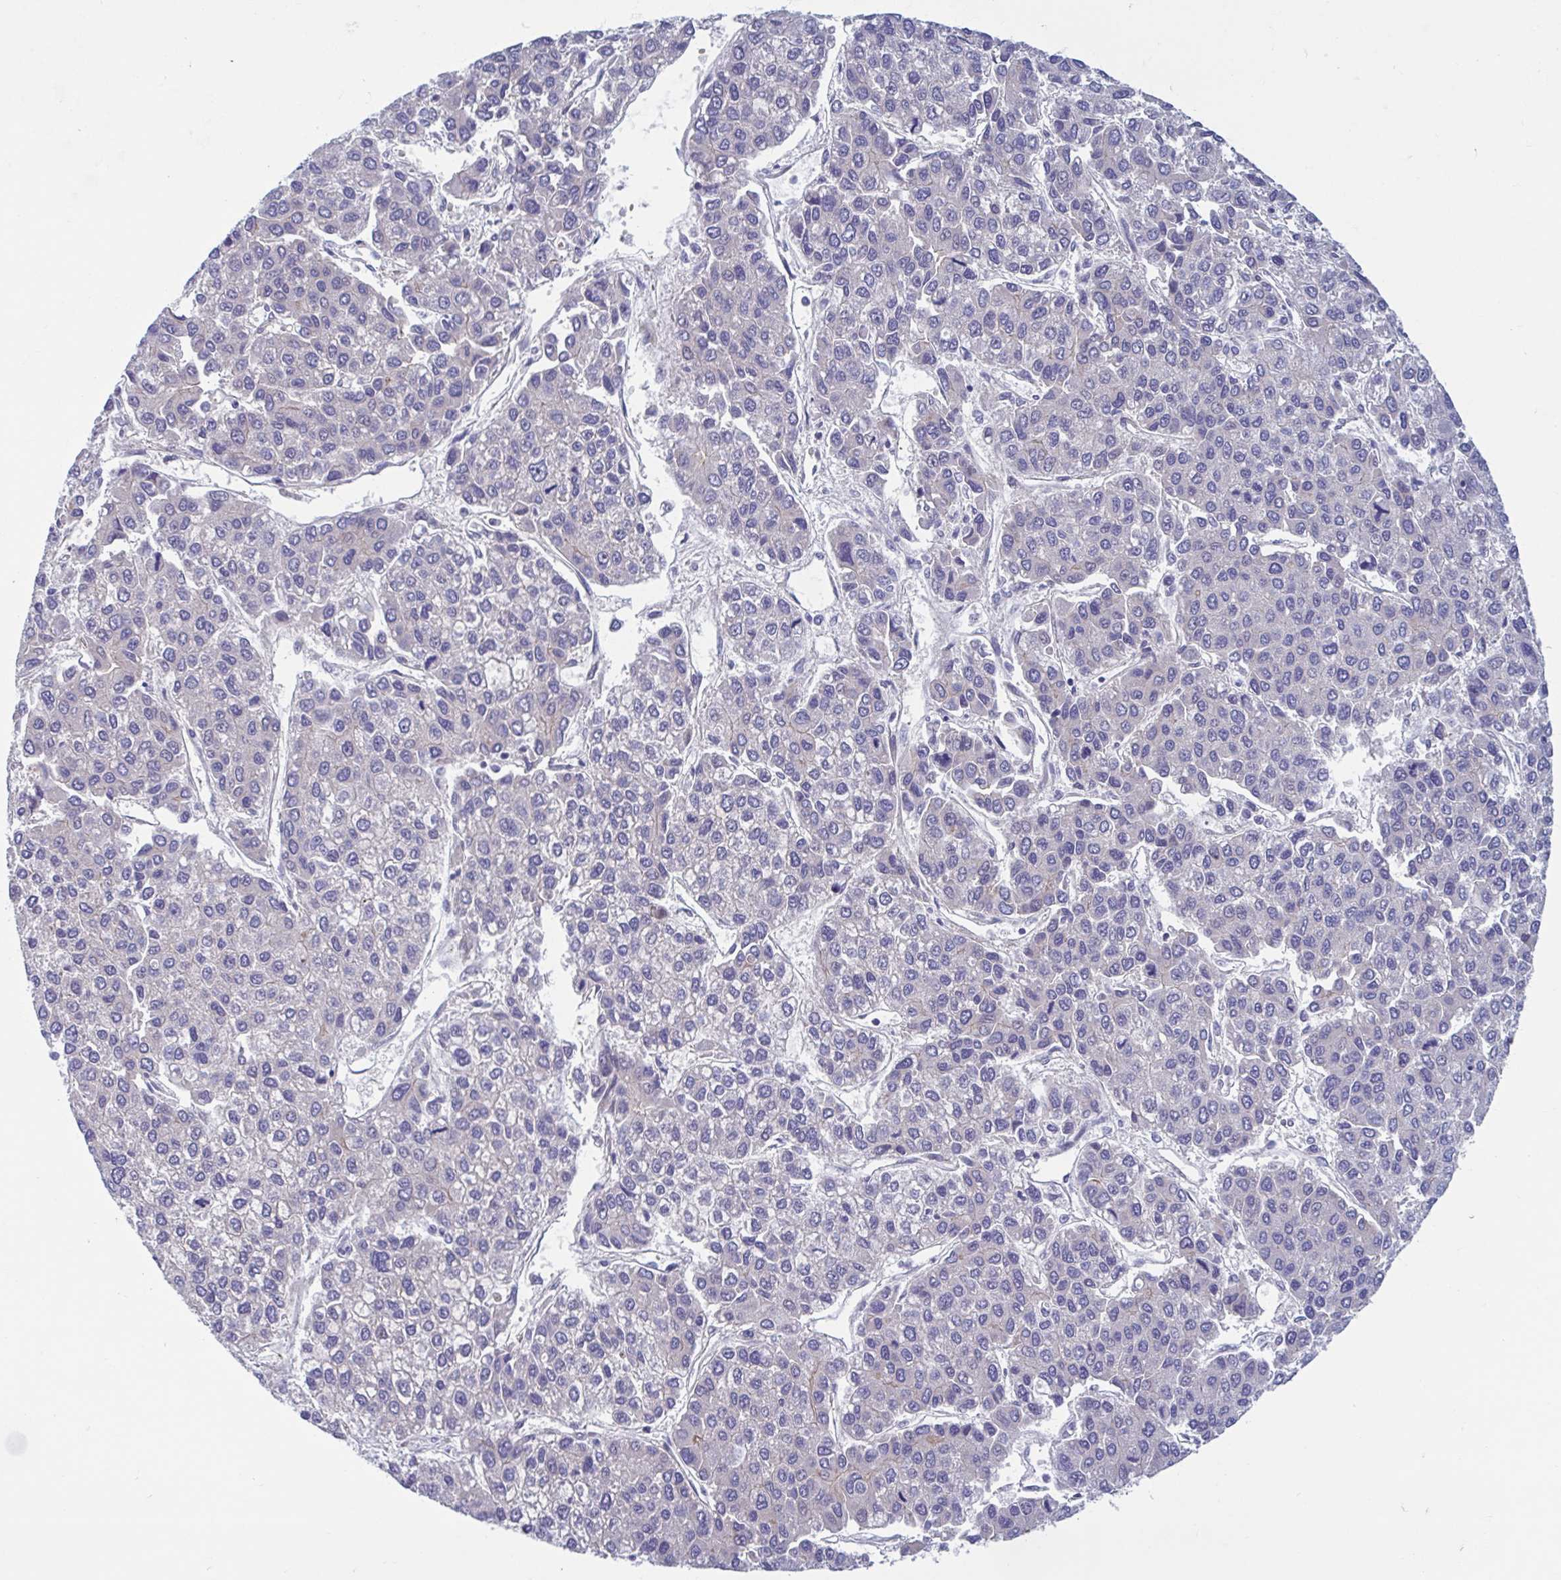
{"staining": {"intensity": "negative", "quantity": "none", "location": "none"}, "tissue": "liver cancer", "cell_type": "Tumor cells", "image_type": "cancer", "snomed": [{"axis": "morphology", "description": "Carcinoma, Hepatocellular, NOS"}, {"axis": "topography", "description": "Liver"}], "caption": "Immunohistochemical staining of human liver cancer (hepatocellular carcinoma) shows no significant expression in tumor cells.", "gene": "LRRC38", "patient": {"sex": "female", "age": 66}}